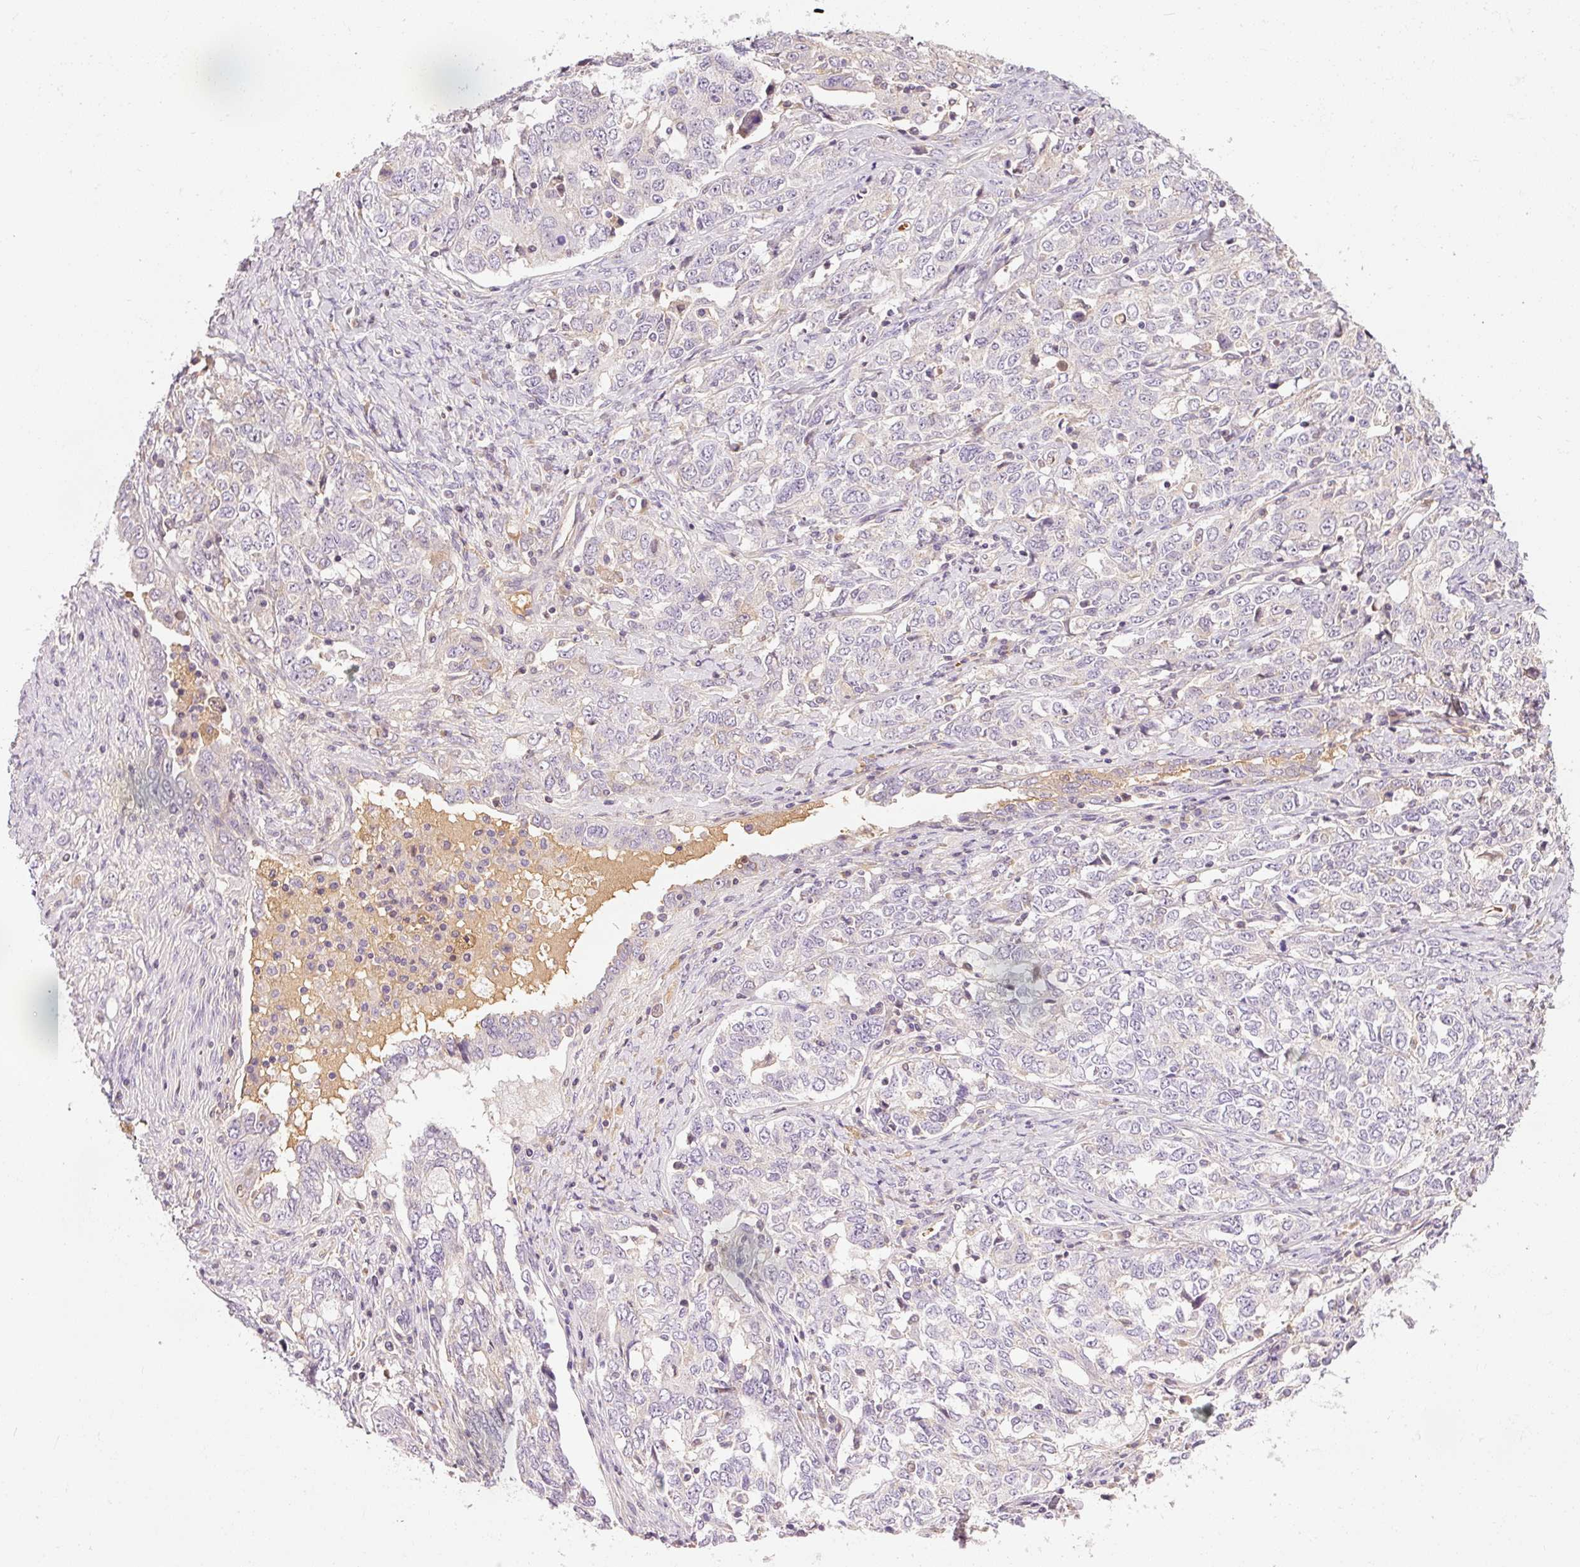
{"staining": {"intensity": "negative", "quantity": "none", "location": "none"}, "tissue": "ovarian cancer", "cell_type": "Tumor cells", "image_type": "cancer", "snomed": [{"axis": "morphology", "description": "Carcinoma, endometroid"}, {"axis": "topography", "description": "Ovary"}], "caption": "Immunohistochemical staining of ovarian cancer demonstrates no significant staining in tumor cells. (DAB (3,3'-diaminobenzidine) immunohistochemistry (IHC), high magnification).", "gene": "CMTM8", "patient": {"sex": "female", "age": 62}}